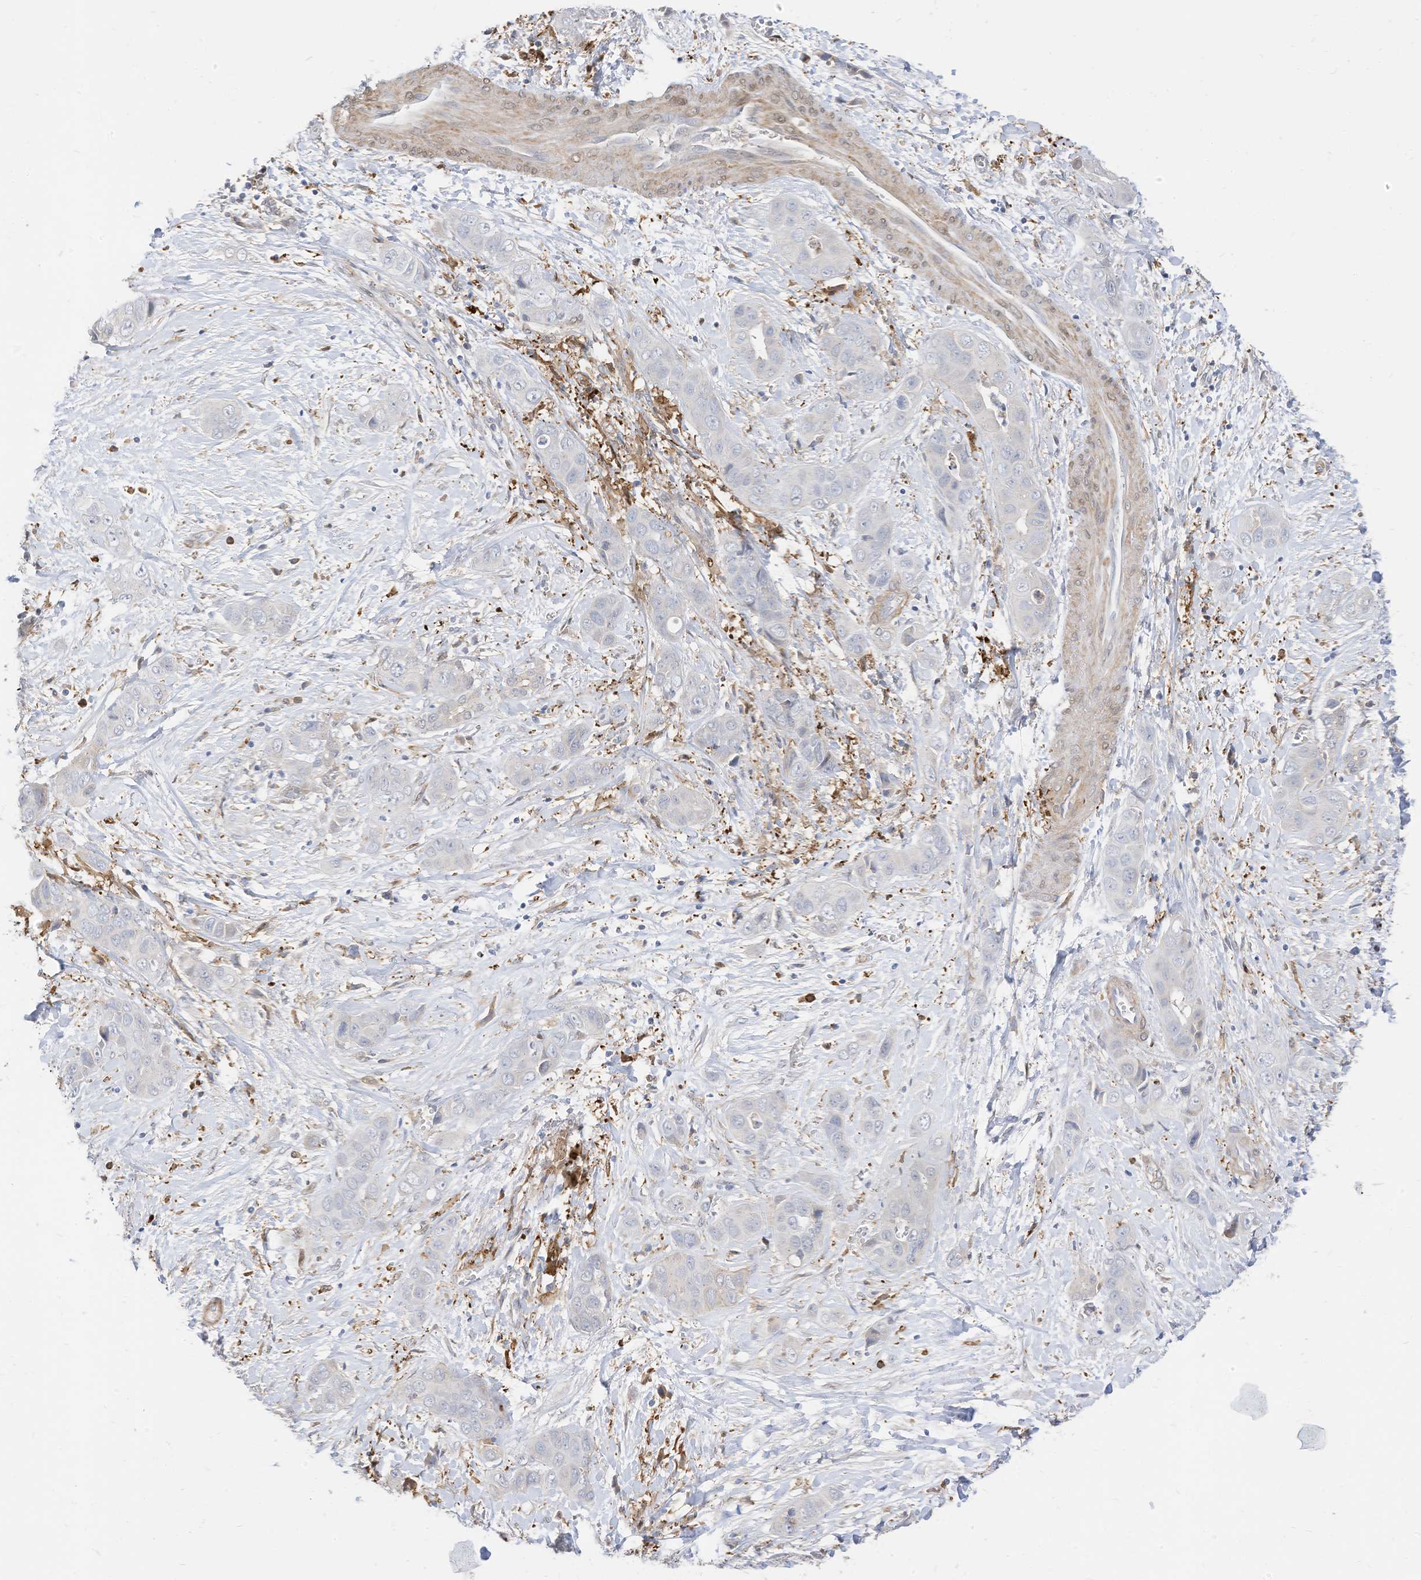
{"staining": {"intensity": "negative", "quantity": "none", "location": "none"}, "tissue": "liver cancer", "cell_type": "Tumor cells", "image_type": "cancer", "snomed": [{"axis": "morphology", "description": "Cholangiocarcinoma"}, {"axis": "topography", "description": "Liver"}], "caption": "The image displays no significant expression in tumor cells of liver cancer (cholangiocarcinoma).", "gene": "ATP13A1", "patient": {"sex": "female", "age": 52}}